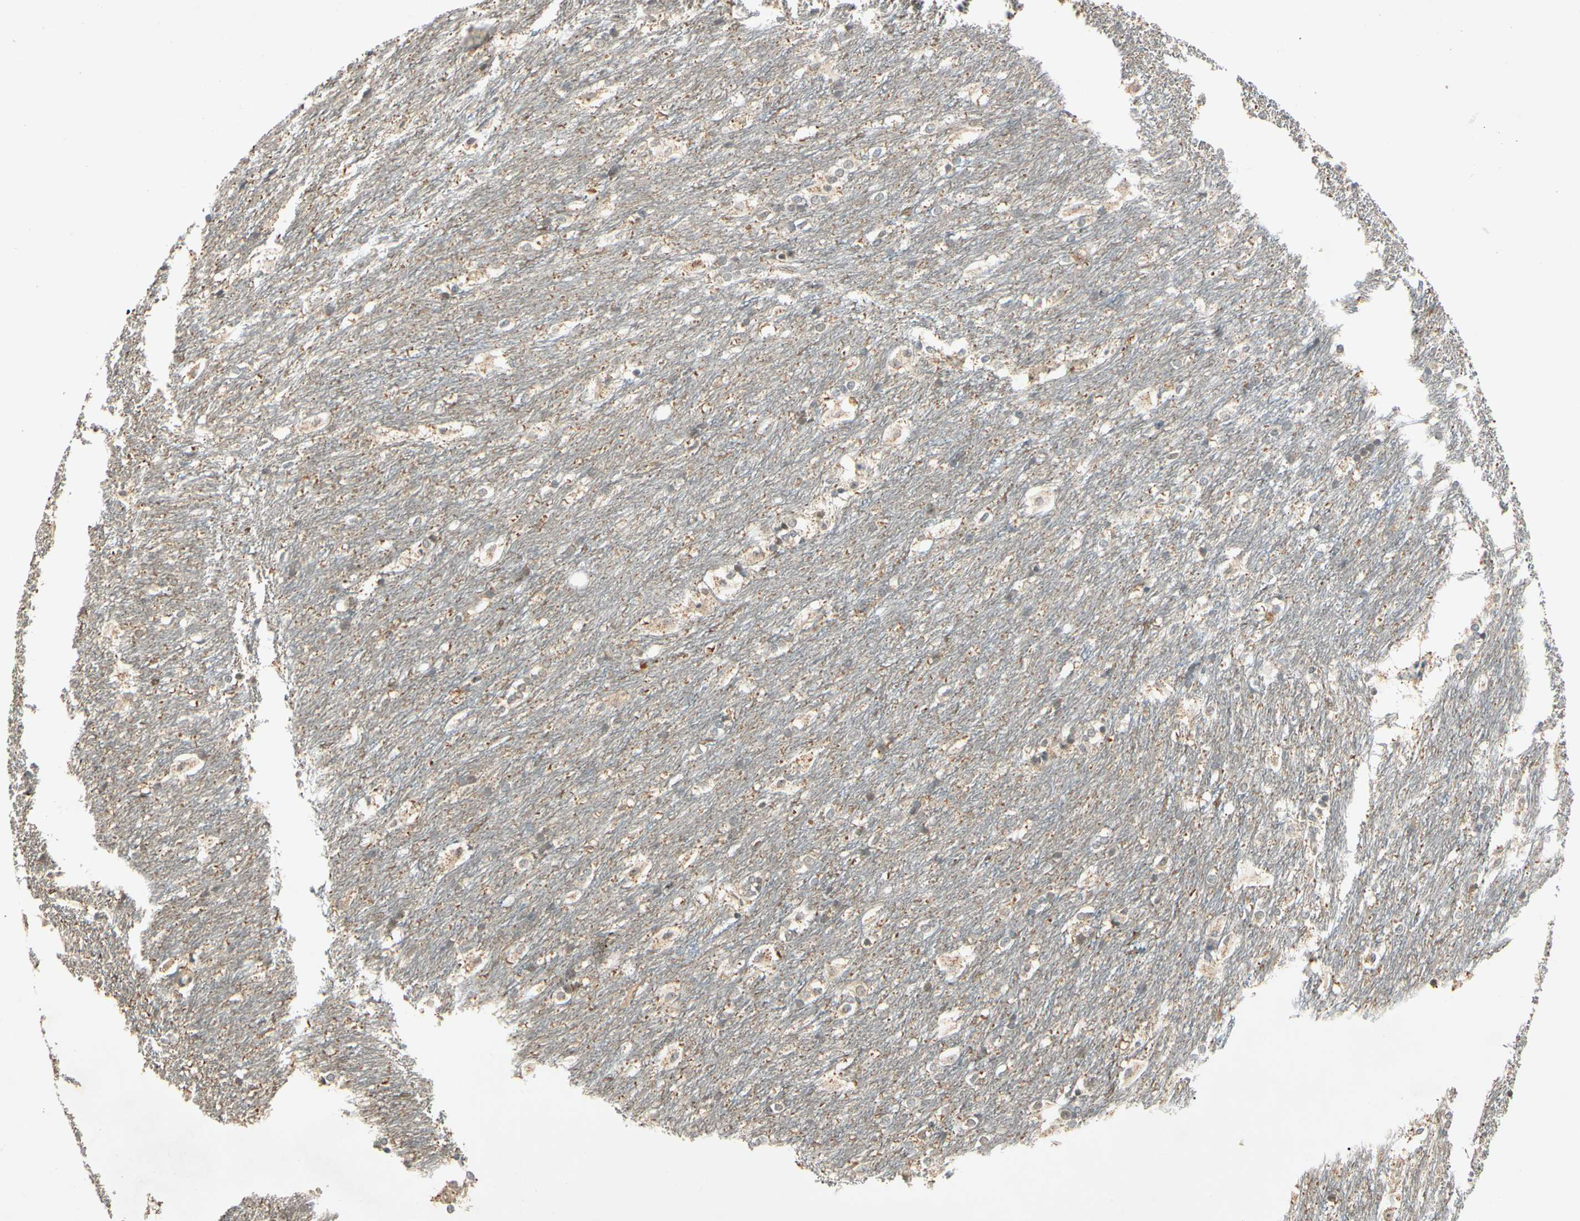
{"staining": {"intensity": "weak", "quantity": "<25%", "location": "cytoplasmic/membranous,nuclear"}, "tissue": "caudate", "cell_type": "Glial cells", "image_type": "normal", "snomed": [{"axis": "morphology", "description": "Normal tissue, NOS"}, {"axis": "topography", "description": "Lateral ventricle wall"}], "caption": "IHC of normal human caudate demonstrates no positivity in glial cells. Brightfield microscopy of IHC stained with DAB (brown) and hematoxylin (blue), captured at high magnification.", "gene": "ZSCAN12", "patient": {"sex": "female", "age": 19}}